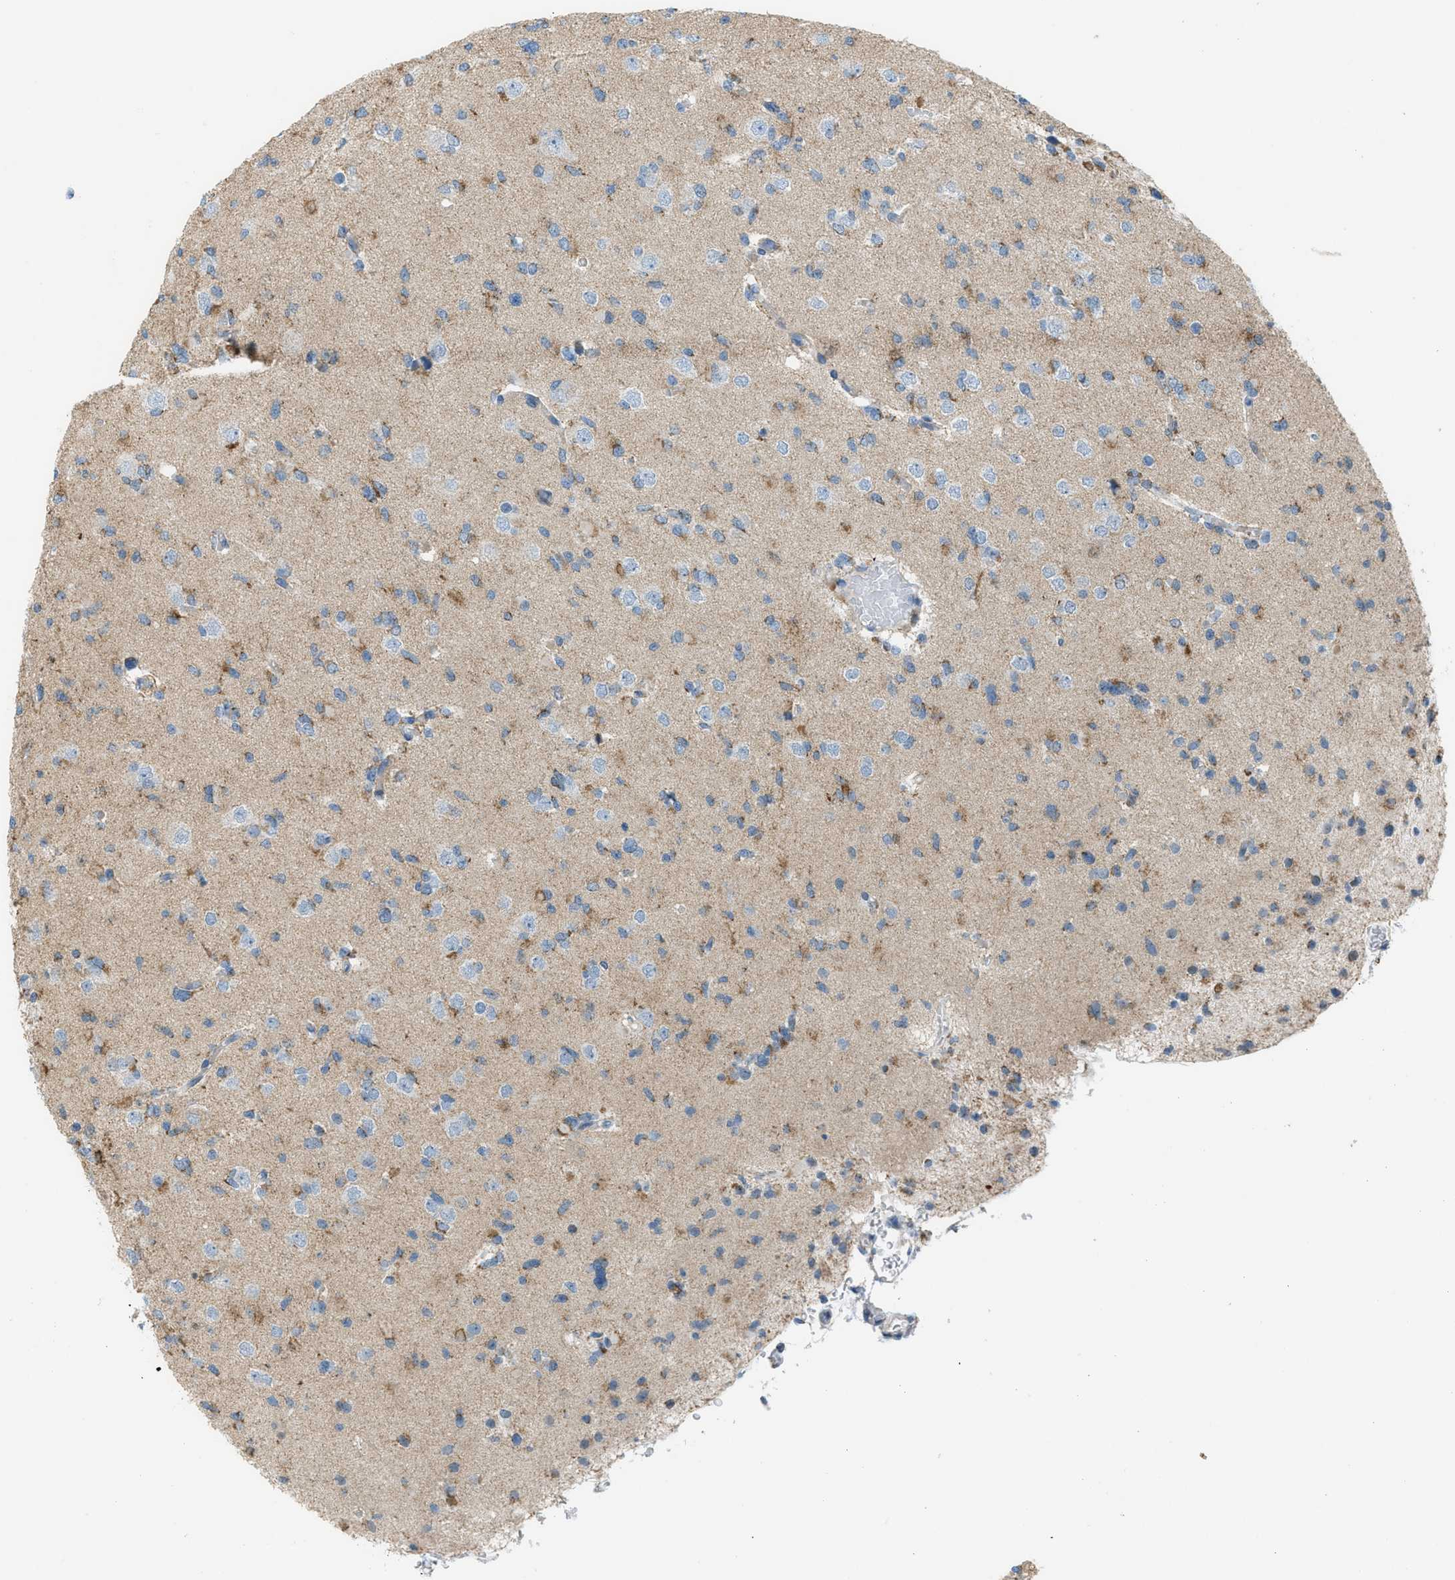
{"staining": {"intensity": "moderate", "quantity": "25%-75%", "location": "cytoplasmic/membranous"}, "tissue": "glioma", "cell_type": "Tumor cells", "image_type": "cancer", "snomed": [{"axis": "morphology", "description": "Glioma, malignant, Low grade"}, {"axis": "topography", "description": "Brain"}], "caption": "Immunohistochemistry (IHC) (DAB (3,3'-diaminobenzidine)) staining of glioma displays moderate cytoplasmic/membranous protein positivity in approximately 25%-75% of tumor cells.", "gene": "SMIM20", "patient": {"sex": "female", "age": 22}}